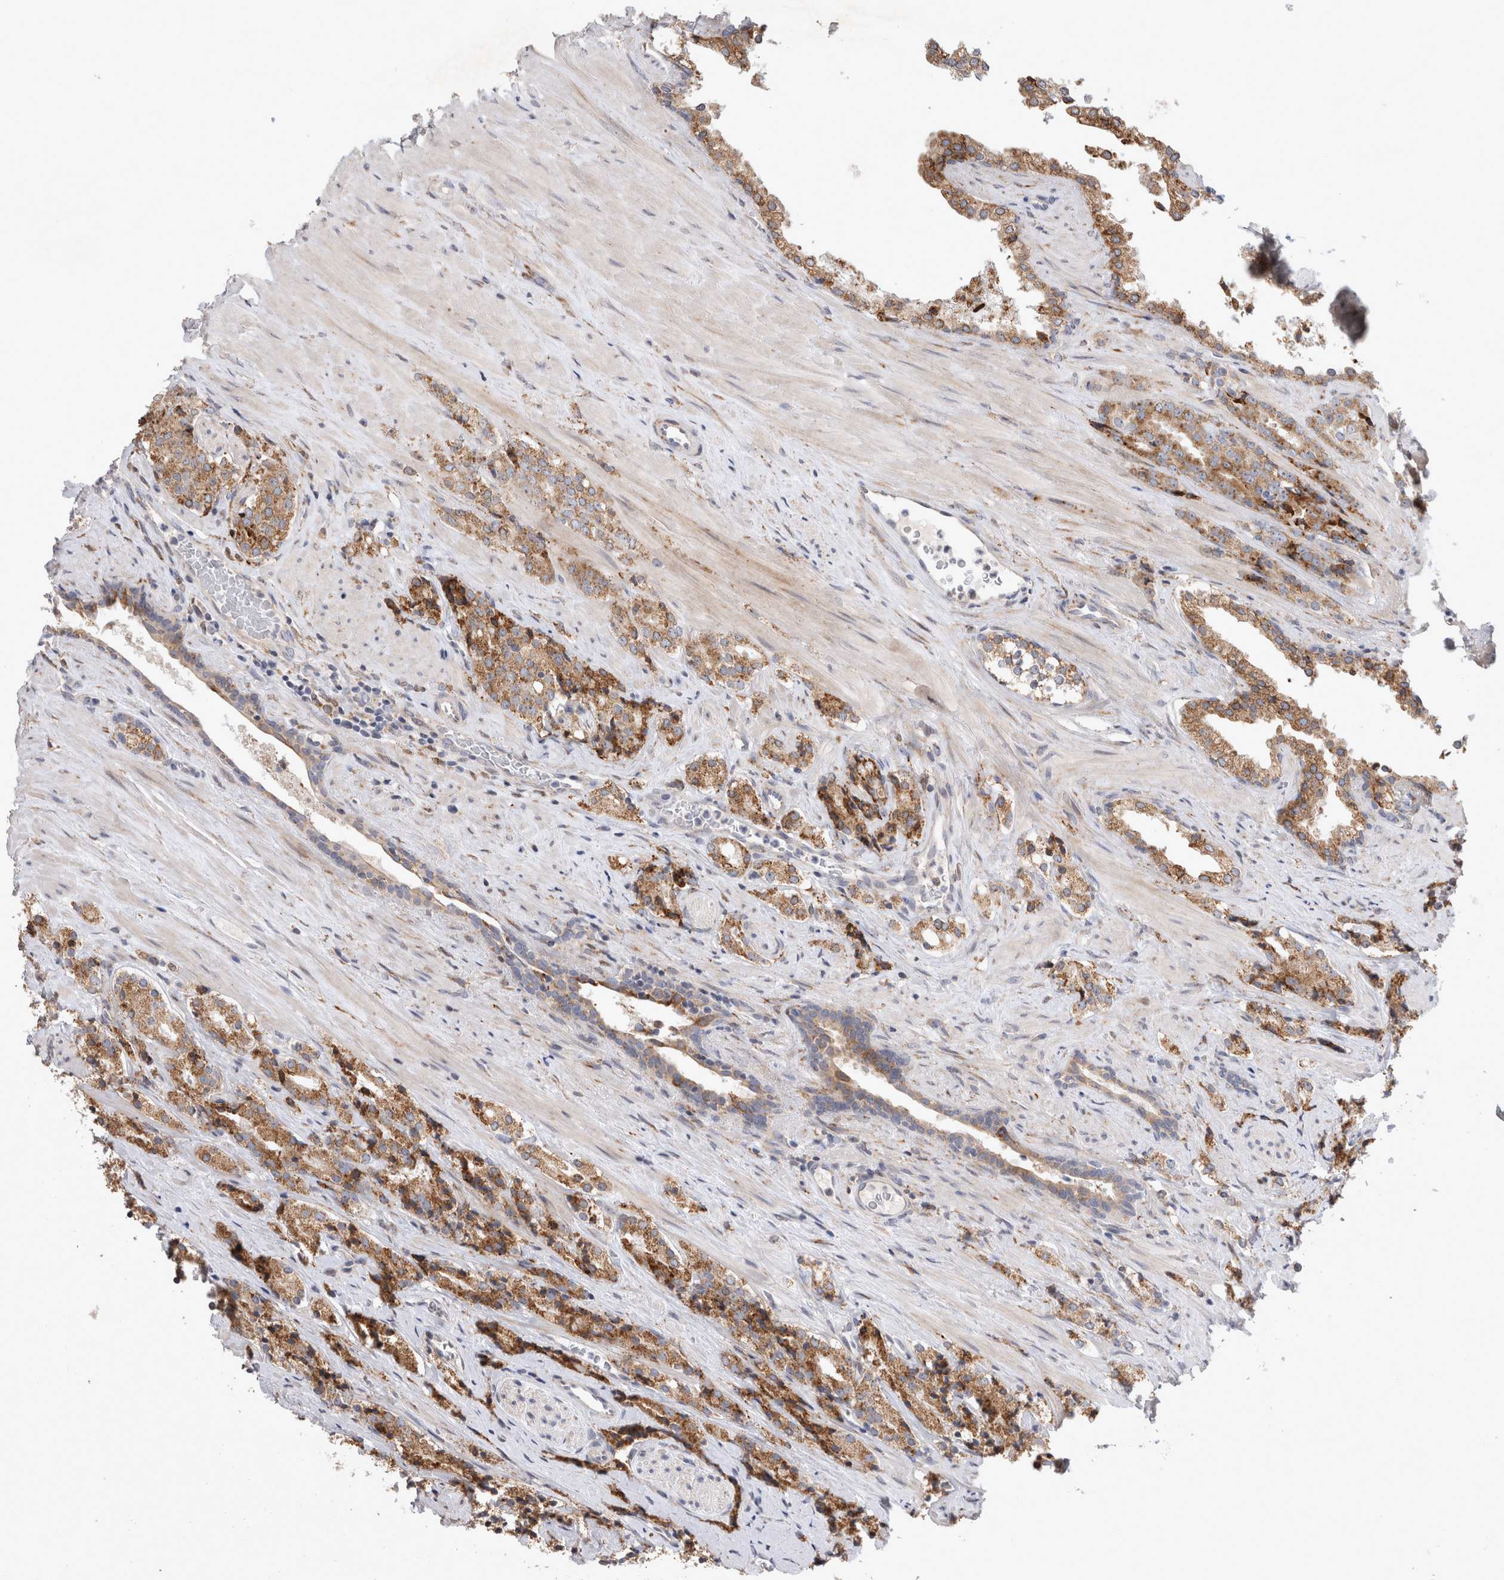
{"staining": {"intensity": "moderate", "quantity": ">75%", "location": "cytoplasmic/membranous"}, "tissue": "prostate cancer", "cell_type": "Tumor cells", "image_type": "cancer", "snomed": [{"axis": "morphology", "description": "Adenocarcinoma, High grade"}, {"axis": "topography", "description": "Prostate"}], "caption": "Brown immunohistochemical staining in human prostate cancer (high-grade adenocarcinoma) displays moderate cytoplasmic/membranous staining in about >75% of tumor cells. The protein of interest is stained brown, and the nuclei are stained in blue (DAB IHC with brightfield microscopy, high magnification).", "gene": "TRMT9B", "patient": {"sex": "male", "age": 71}}